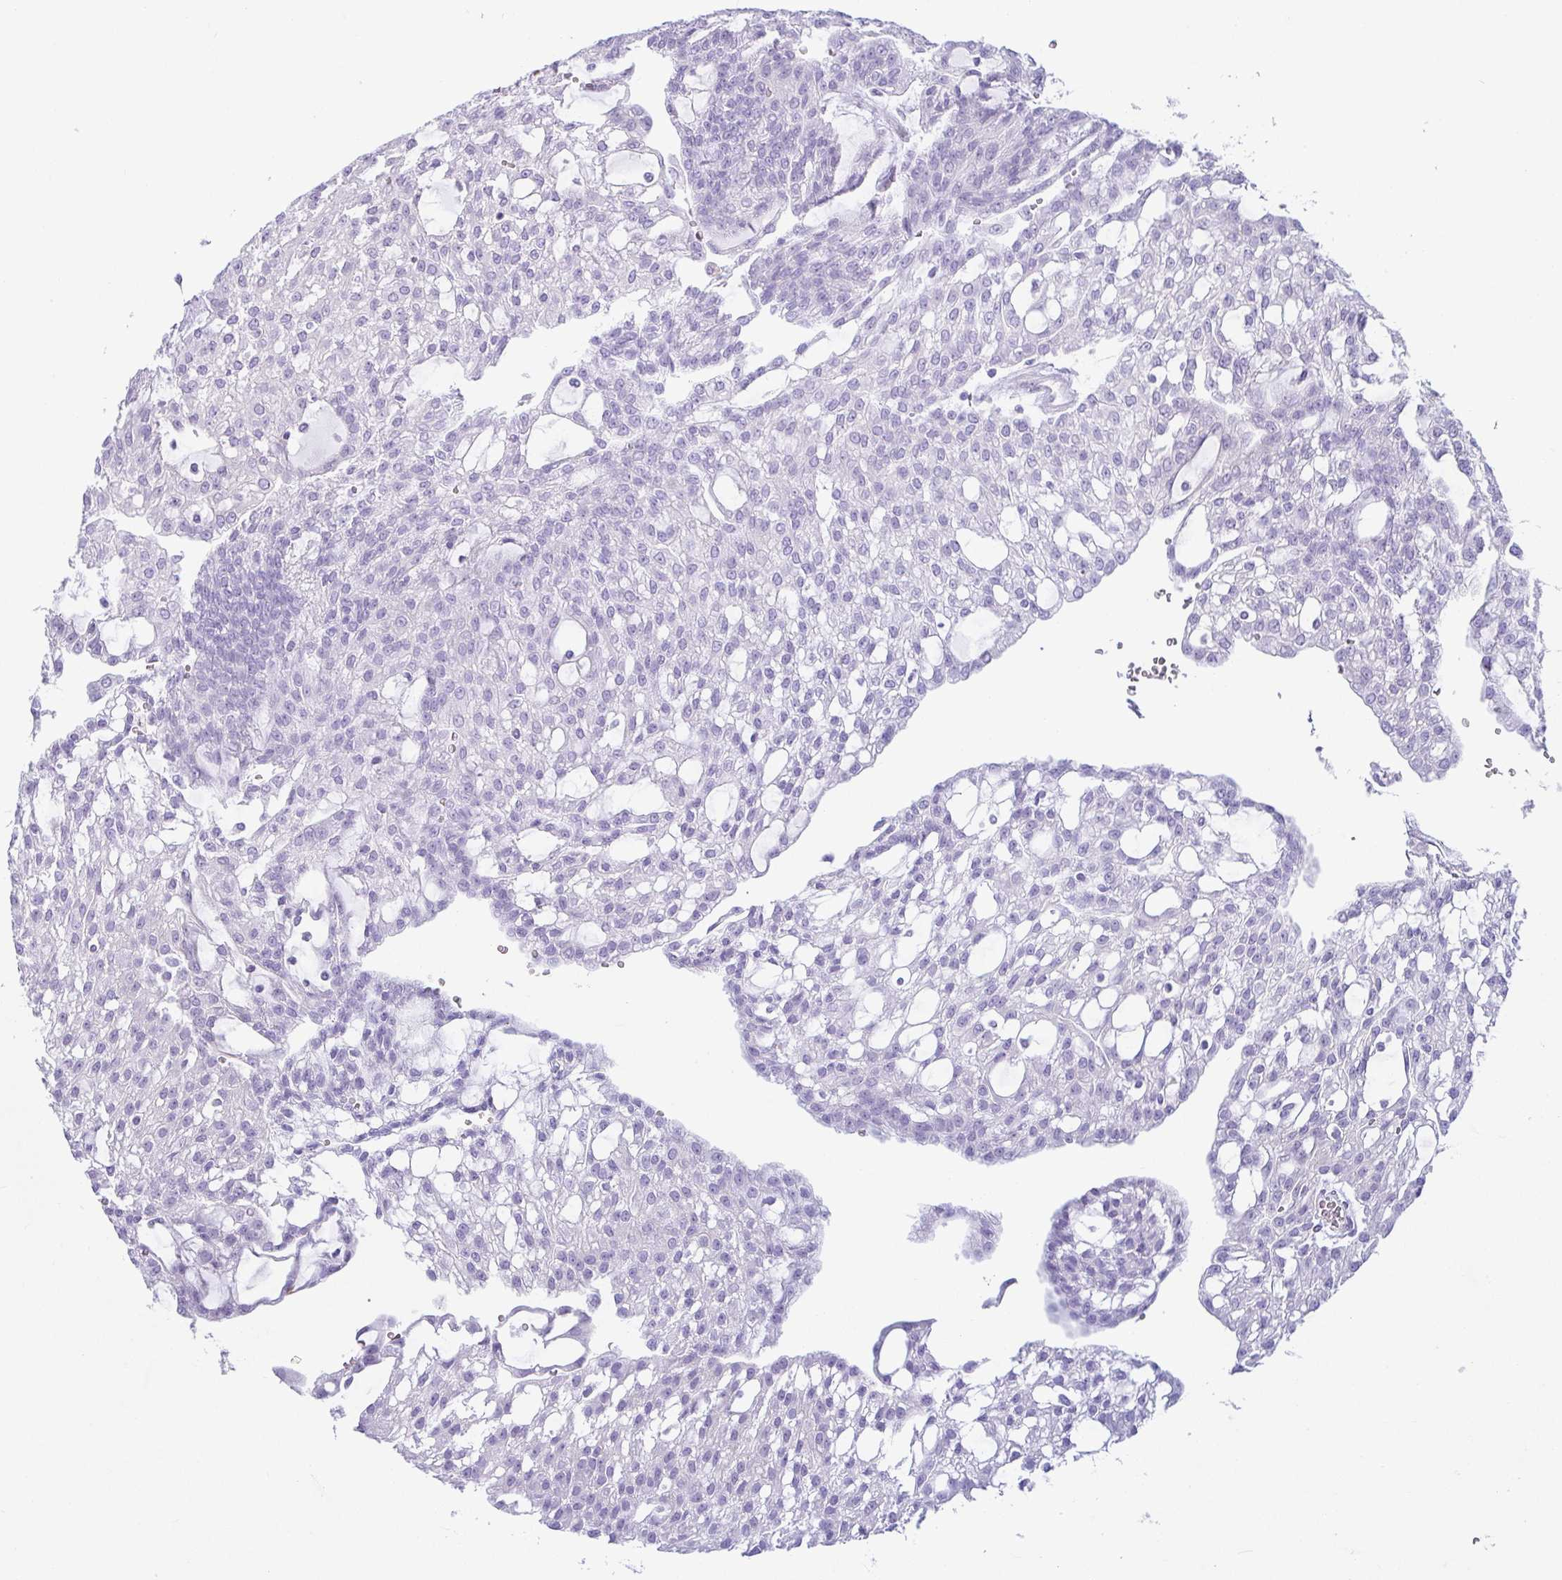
{"staining": {"intensity": "negative", "quantity": "none", "location": "none"}, "tissue": "renal cancer", "cell_type": "Tumor cells", "image_type": "cancer", "snomed": [{"axis": "morphology", "description": "Adenocarcinoma, NOS"}, {"axis": "topography", "description": "Kidney"}], "caption": "An image of human renal cancer (adenocarcinoma) is negative for staining in tumor cells. (DAB (3,3'-diaminobenzidine) immunohistochemistry (IHC) visualized using brightfield microscopy, high magnification).", "gene": "RASL10A", "patient": {"sex": "male", "age": 63}}